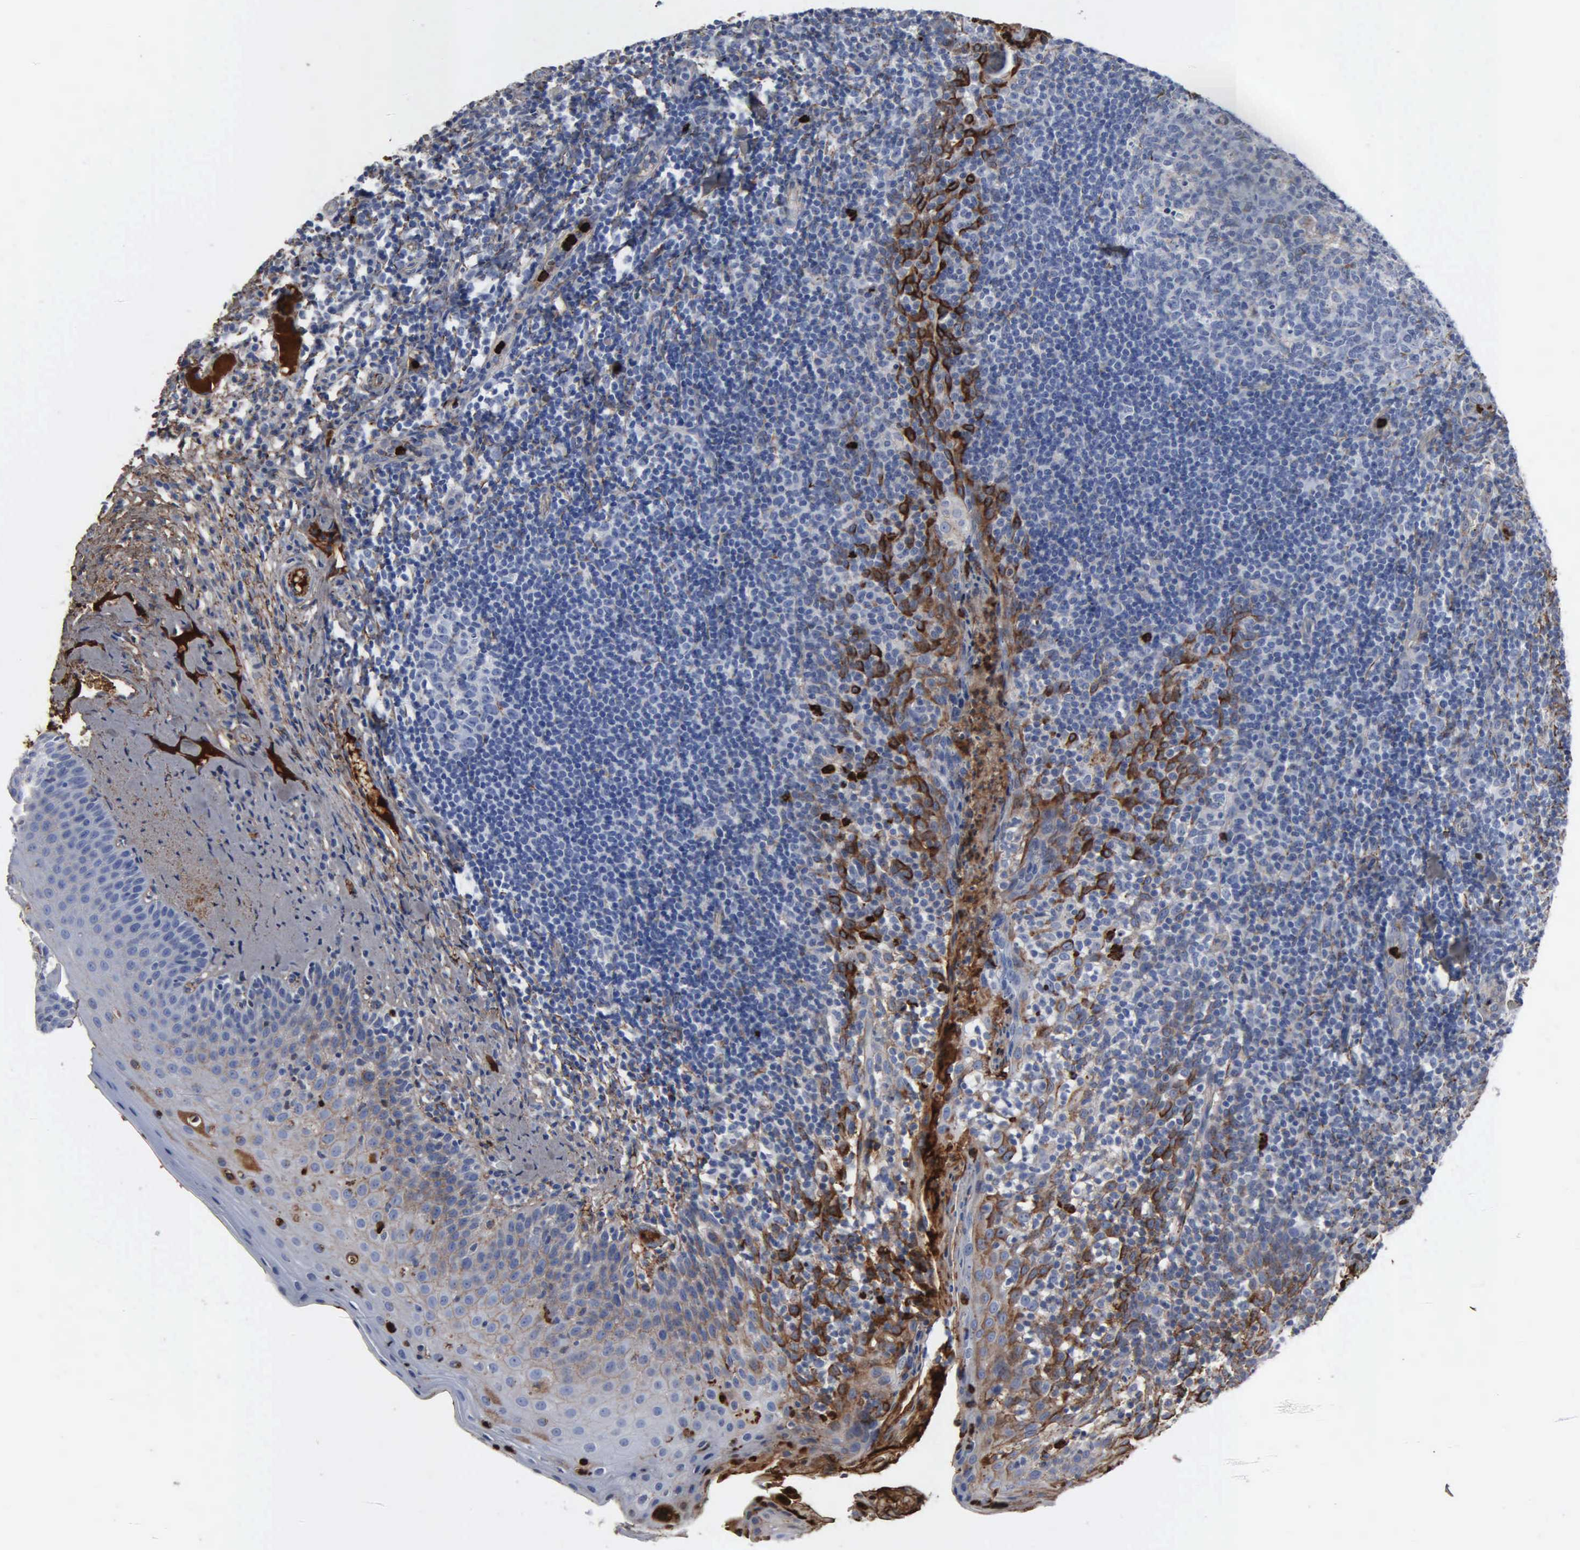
{"staining": {"intensity": "negative", "quantity": "none", "location": "none"}, "tissue": "tonsil", "cell_type": "Germinal center cells", "image_type": "normal", "snomed": [{"axis": "morphology", "description": "Normal tissue, NOS"}, {"axis": "topography", "description": "Tonsil"}], "caption": "Immunohistochemistry (IHC) photomicrograph of benign tonsil: tonsil stained with DAB (3,3'-diaminobenzidine) displays no significant protein staining in germinal center cells. The staining is performed using DAB (3,3'-diaminobenzidine) brown chromogen with nuclei counter-stained in using hematoxylin.", "gene": "FN1", "patient": {"sex": "male", "age": 6}}